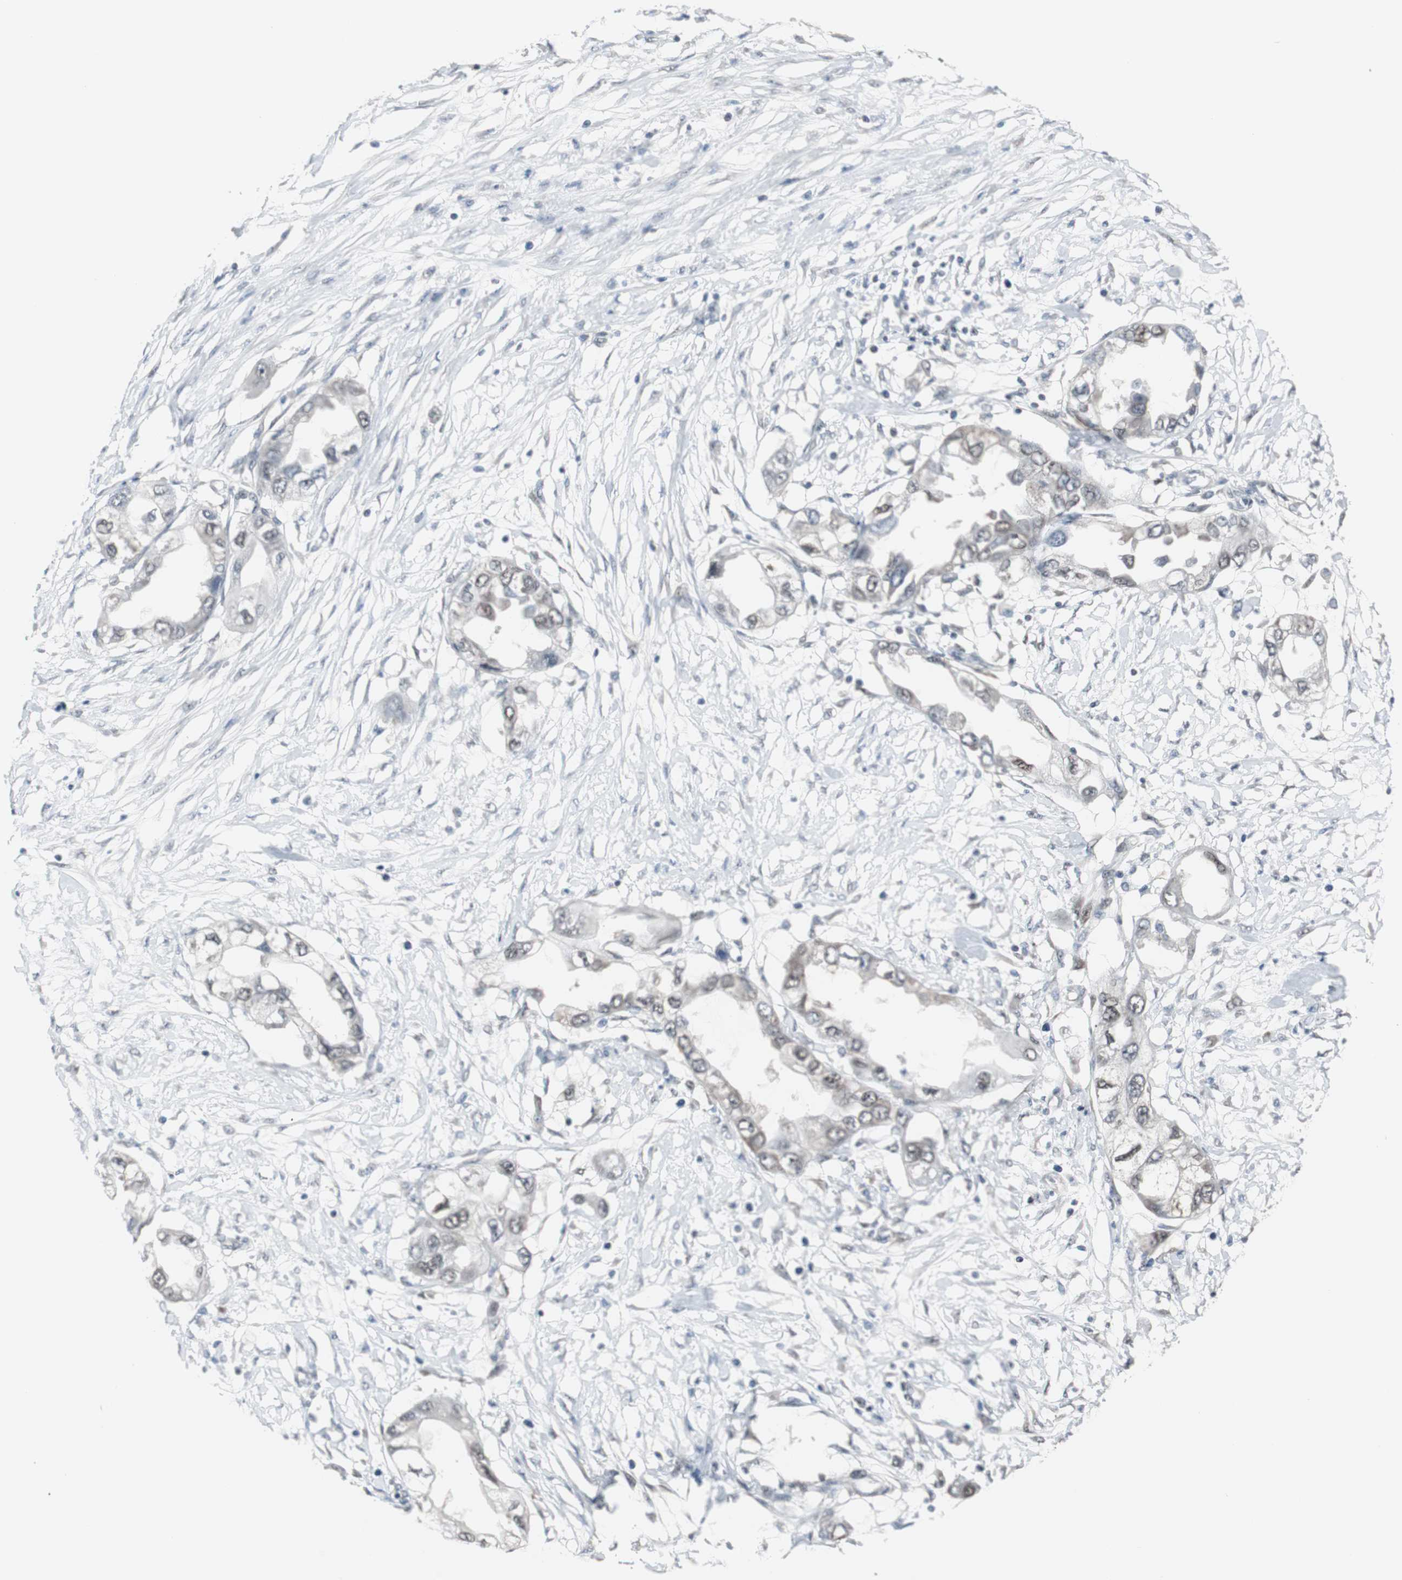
{"staining": {"intensity": "negative", "quantity": "none", "location": "none"}, "tissue": "endometrial cancer", "cell_type": "Tumor cells", "image_type": "cancer", "snomed": [{"axis": "morphology", "description": "Adenocarcinoma, NOS"}, {"axis": "topography", "description": "Endometrium"}], "caption": "The photomicrograph reveals no significant positivity in tumor cells of endometrial adenocarcinoma.", "gene": "ZHX2", "patient": {"sex": "female", "age": 67}}